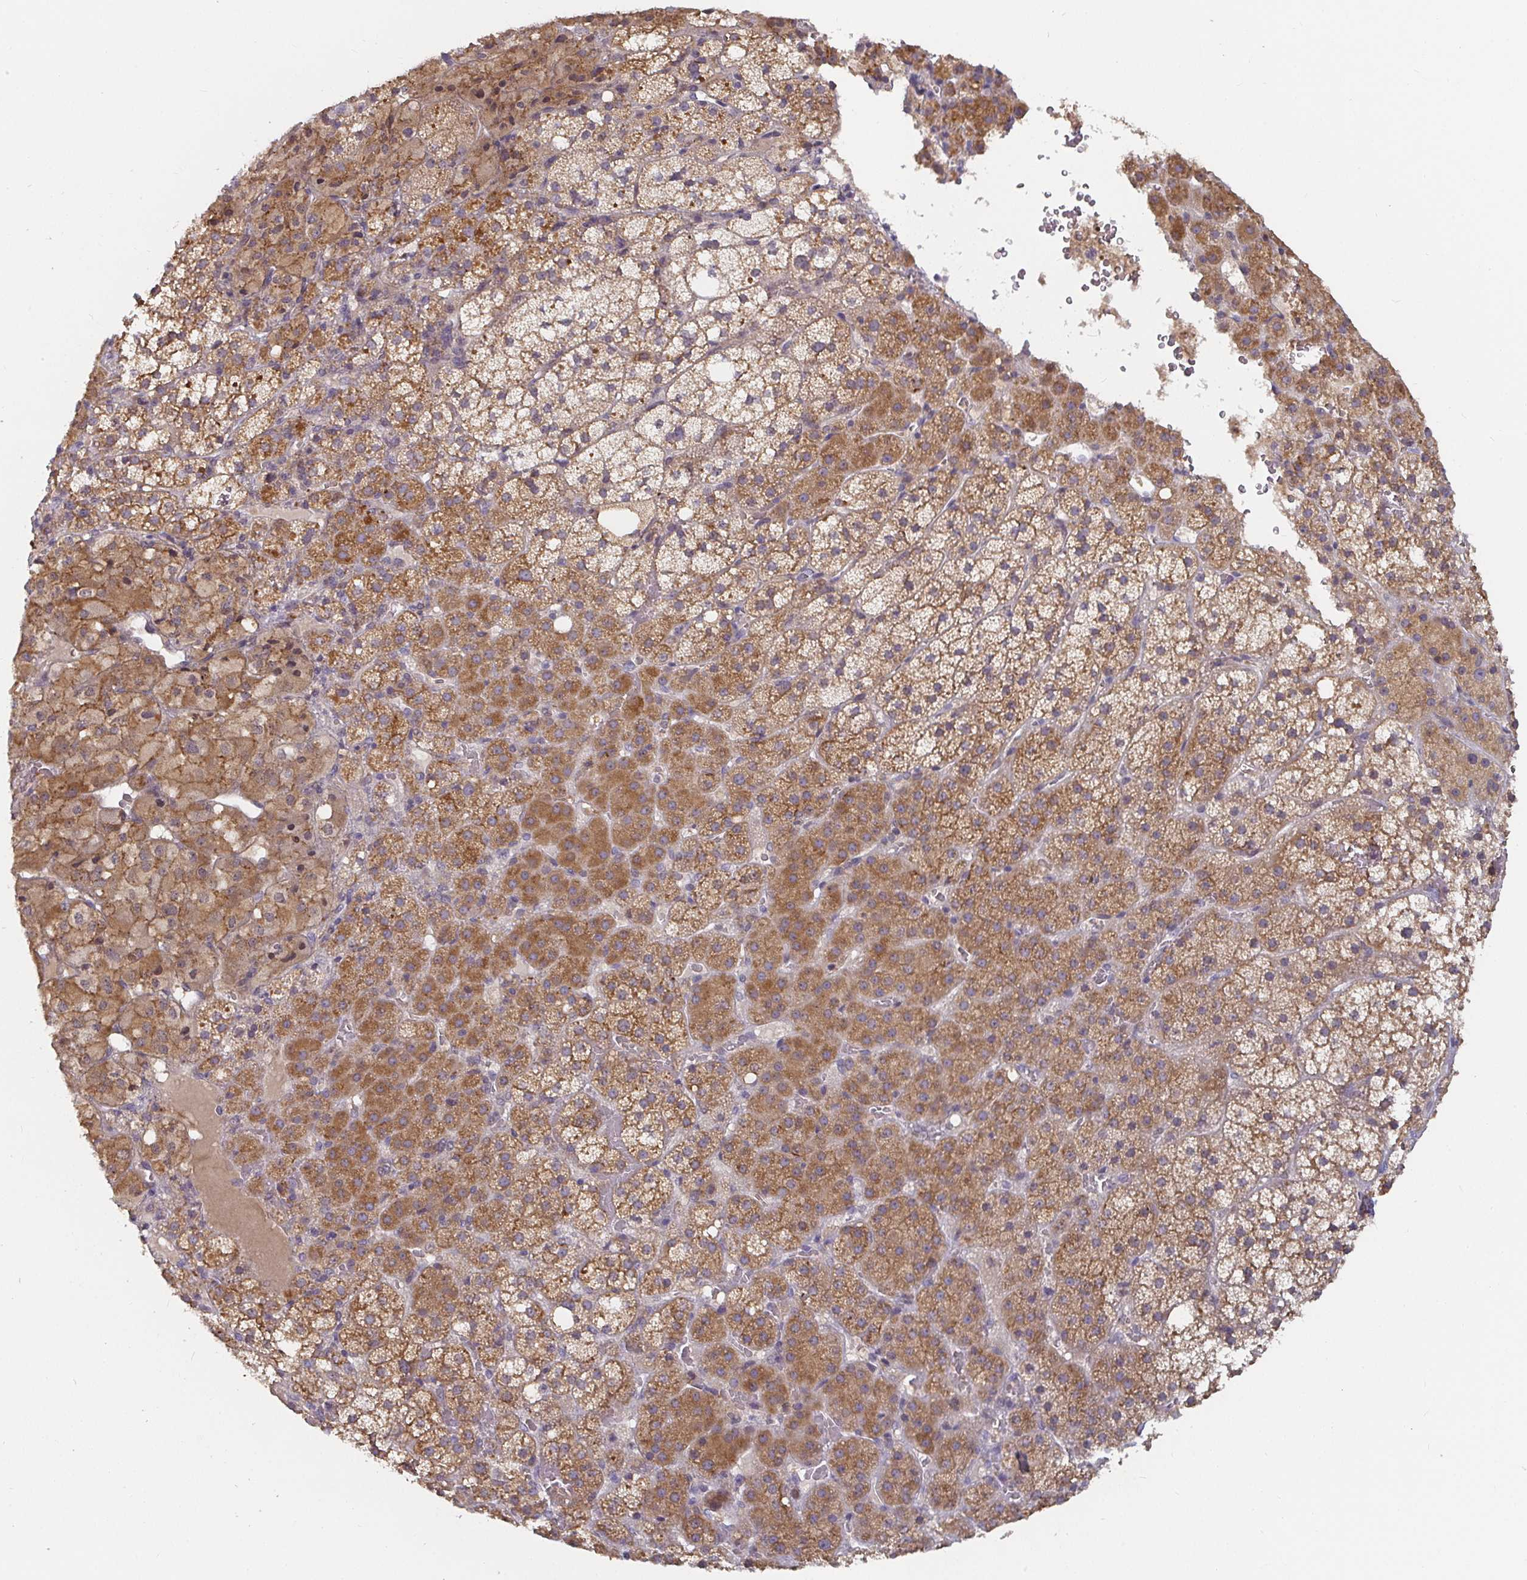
{"staining": {"intensity": "moderate", "quantity": ">75%", "location": "cytoplasmic/membranous"}, "tissue": "adrenal gland", "cell_type": "Glandular cells", "image_type": "normal", "snomed": [{"axis": "morphology", "description": "Normal tissue, NOS"}, {"axis": "topography", "description": "Adrenal gland"}], "caption": "Immunohistochemical staining of benign adrenal gland reveals moderate cytoplasmic/membranous protein positivity in approximately >75% of glandular cells. (Stains: DAB in brown, nuclei in blue, Microscopy: brightfield microscopy at high magnification).", "gene": "CDH18", "patient": {"sex": "male", "age": 53}}